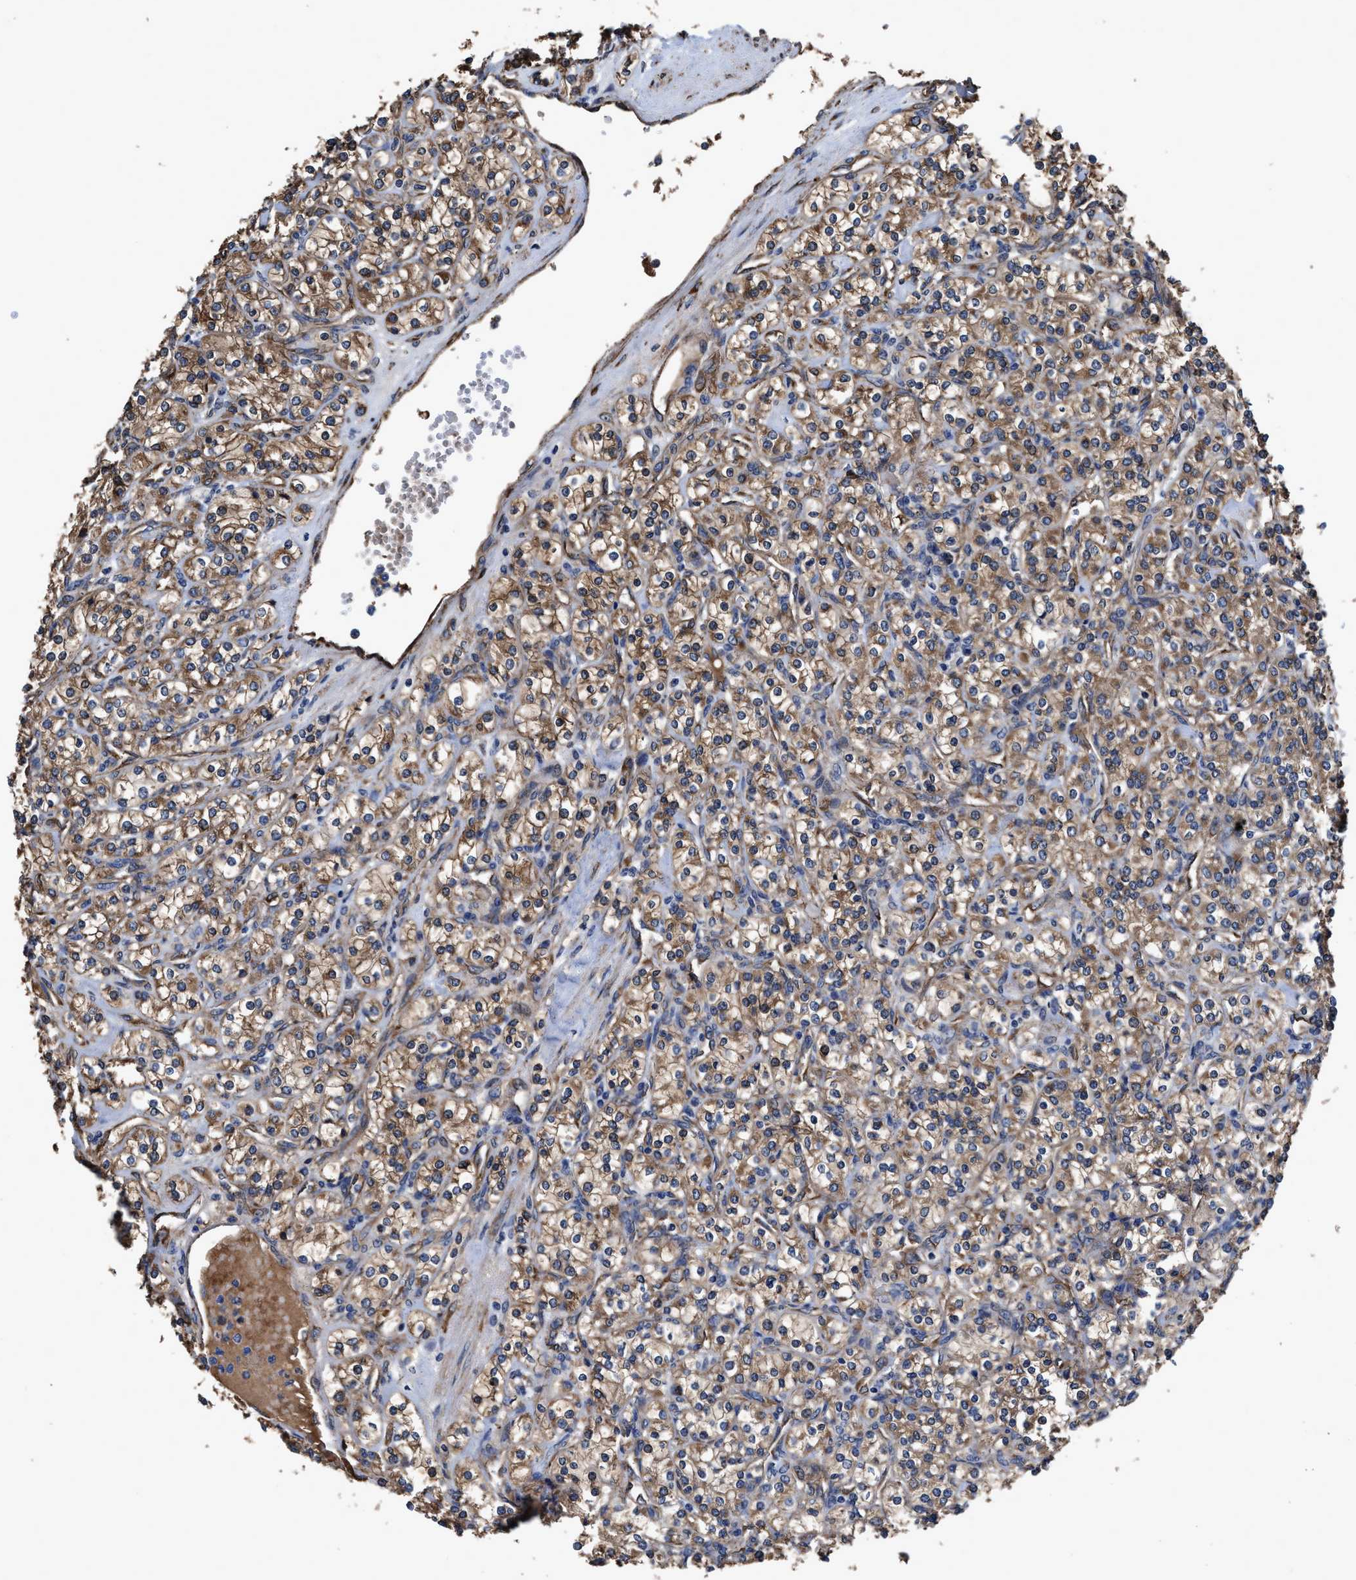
{"staining": {"intensity": "moderate", "quantity": ">75%", "location": "cytoplasmic/membranous"}, "tissue": "renal cancer", "cell_type": "Tumor cells", "image_type": "cancer", "snomed": [{"axis": "morphology", "description": "Adenocarcinoma, NOS"}, {"axis": "topography", "description": "Kidney"}], "caption": "There is medium levels of moderate cytoplasmic/membranous staining in tumor cells of renal cancer (adenocarcinoma), as demonstrated by immunohistochemical staining (brown color).", "gene": "IDNK", "patient": {"sex": "male", "age": 77}}